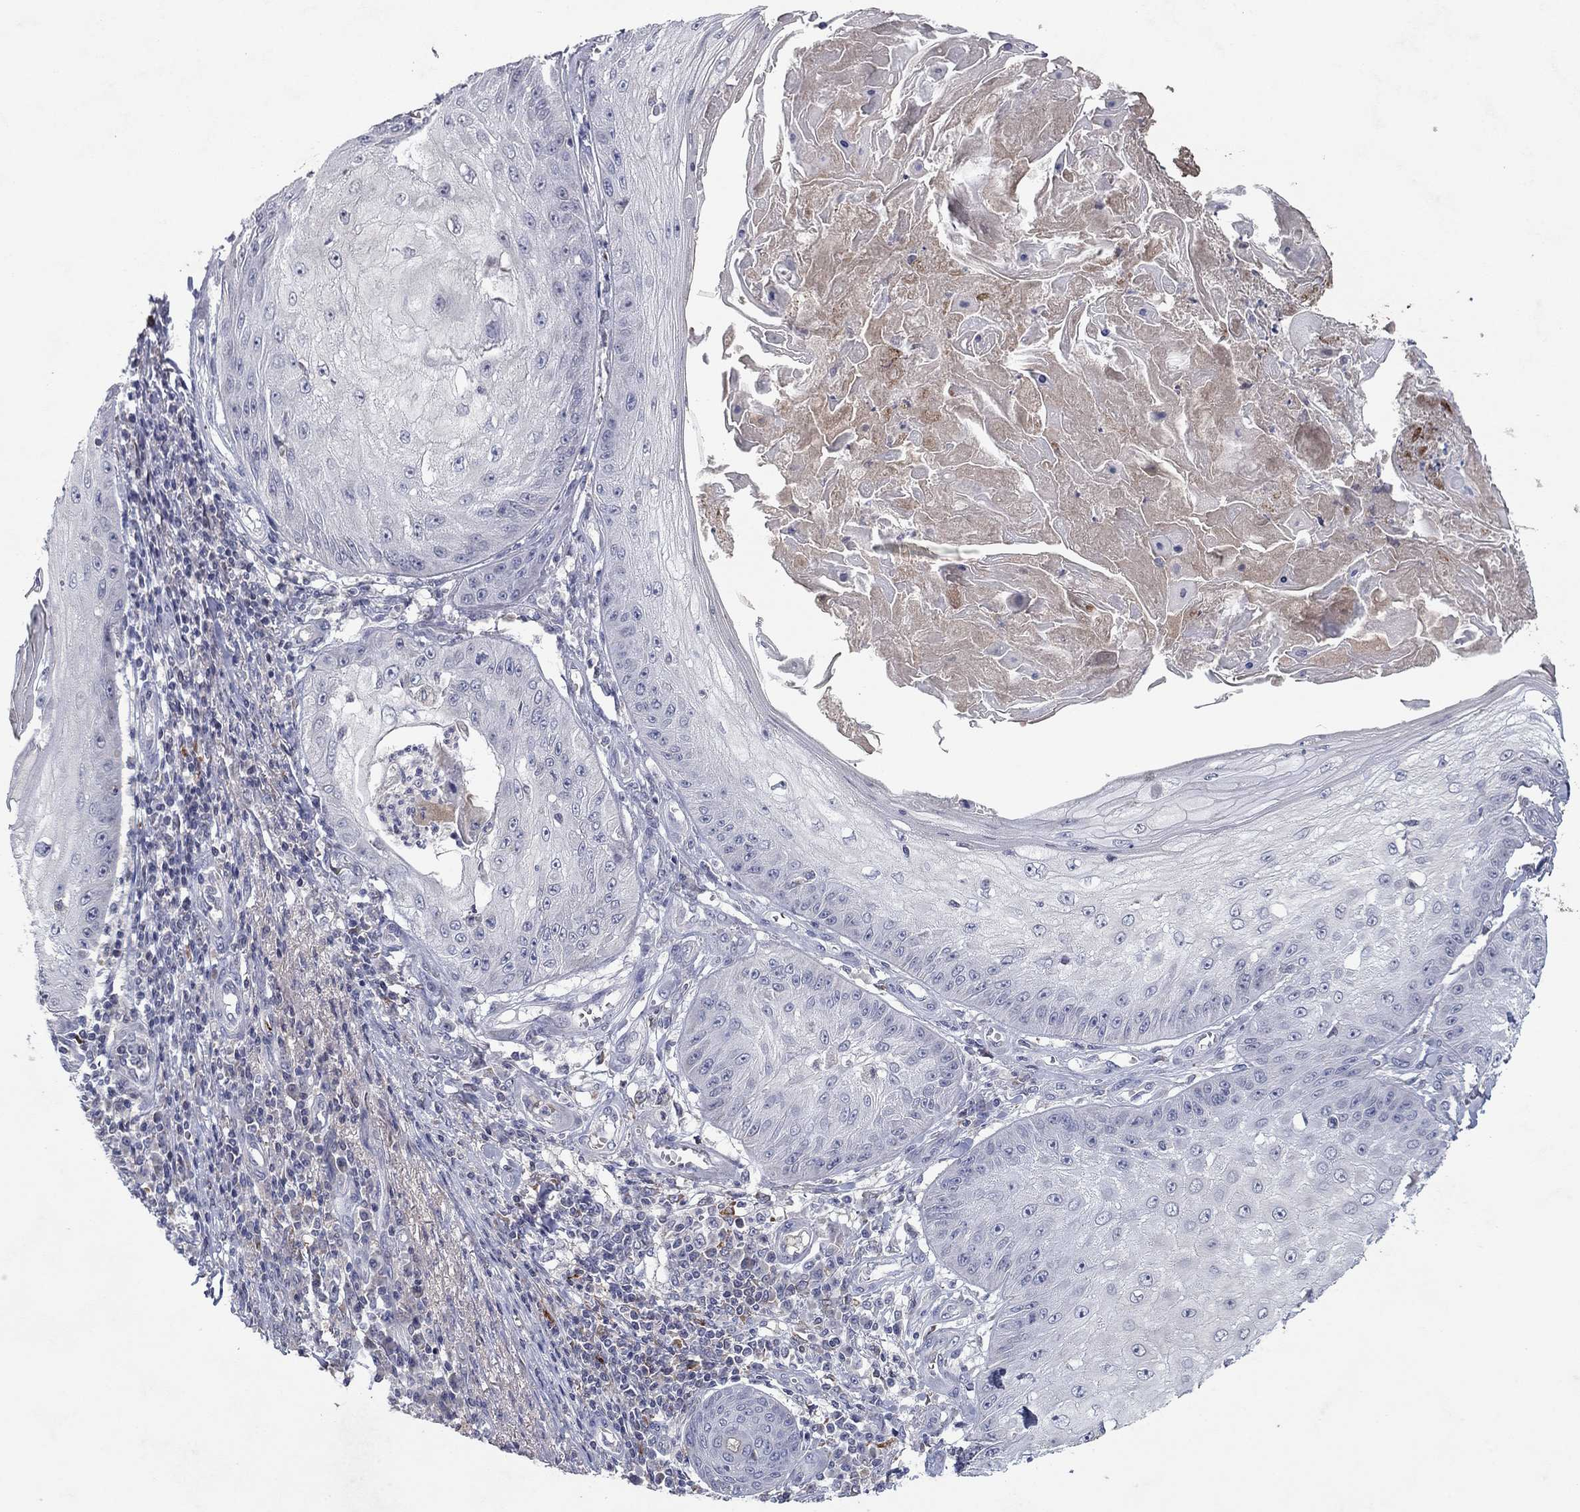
{"staining": {"intensity": "negative", "quantity": "none", "location": "none"}, "tissue": "skin cancer", "cell_type": "Tumor cells", "image_type": "cancer", "snomed": [{"axis": "morphology", "description": "Squamous cell carcinoma, NOS"}, {"axis": "topography", "description": "Skin"}], "caption": "A histopathology image of skin squamous cell carcinoma stained for a protein demonstrates no brown staining in tumor cells.", "gene": "PTGDS", "patient": {"sex": "male", "age": 70}}